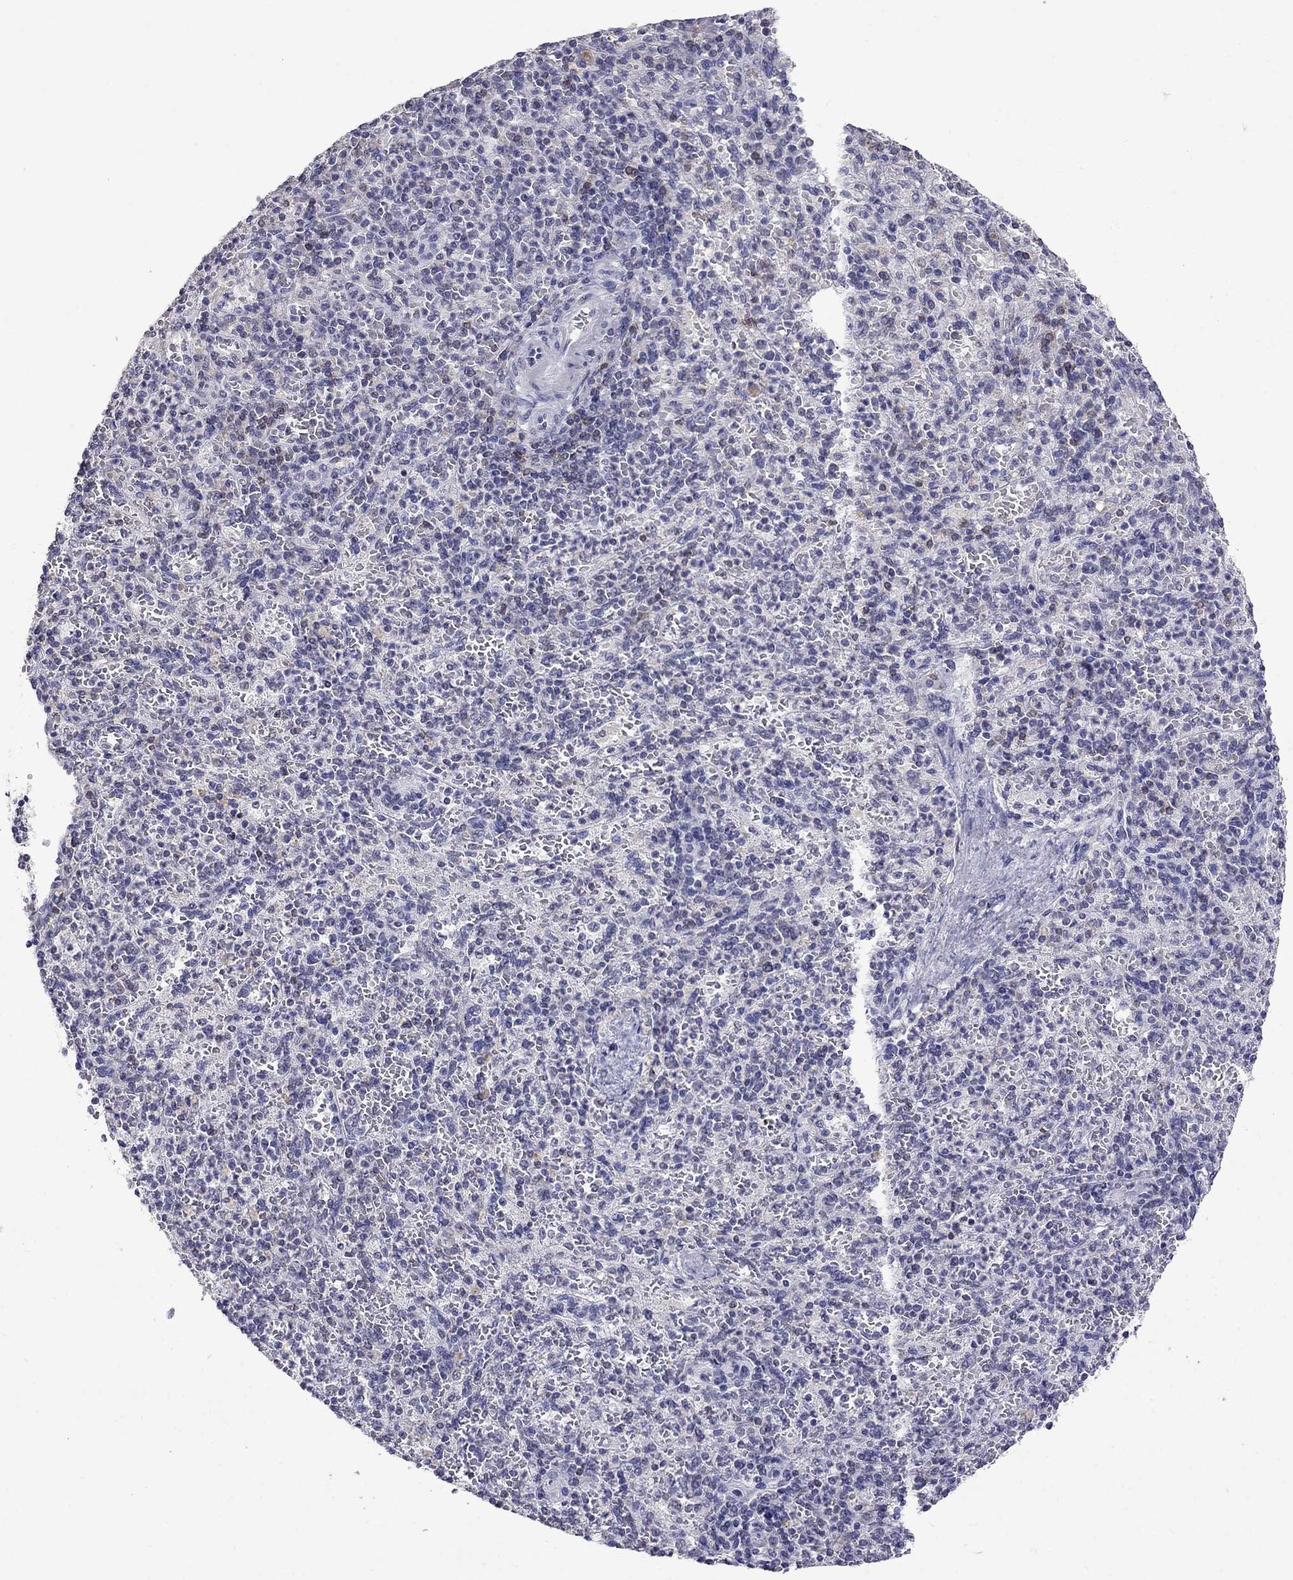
{"staining": {"intensity": "strong", "quantity": "<25%", "location": "cytoplasmic/membranous"}, "tissue": "spleen", "cell_type": "Cells in red pulp", "image_type": "normal", "snomed": [{"axis": "morphology", "description": "Normal tissue, NOS"}, {"axis": "topography", "description": "Spleen"}], "caption": "This micrograph displays immunohistochemistry (IHC) staining of unremarkable human spleen, with medium strong cytoplasmic/membranous positivity in approximately <25% of cells in red pulp.", "gene": "CD8B", "patient": {"sex": "female", "age": 74}}